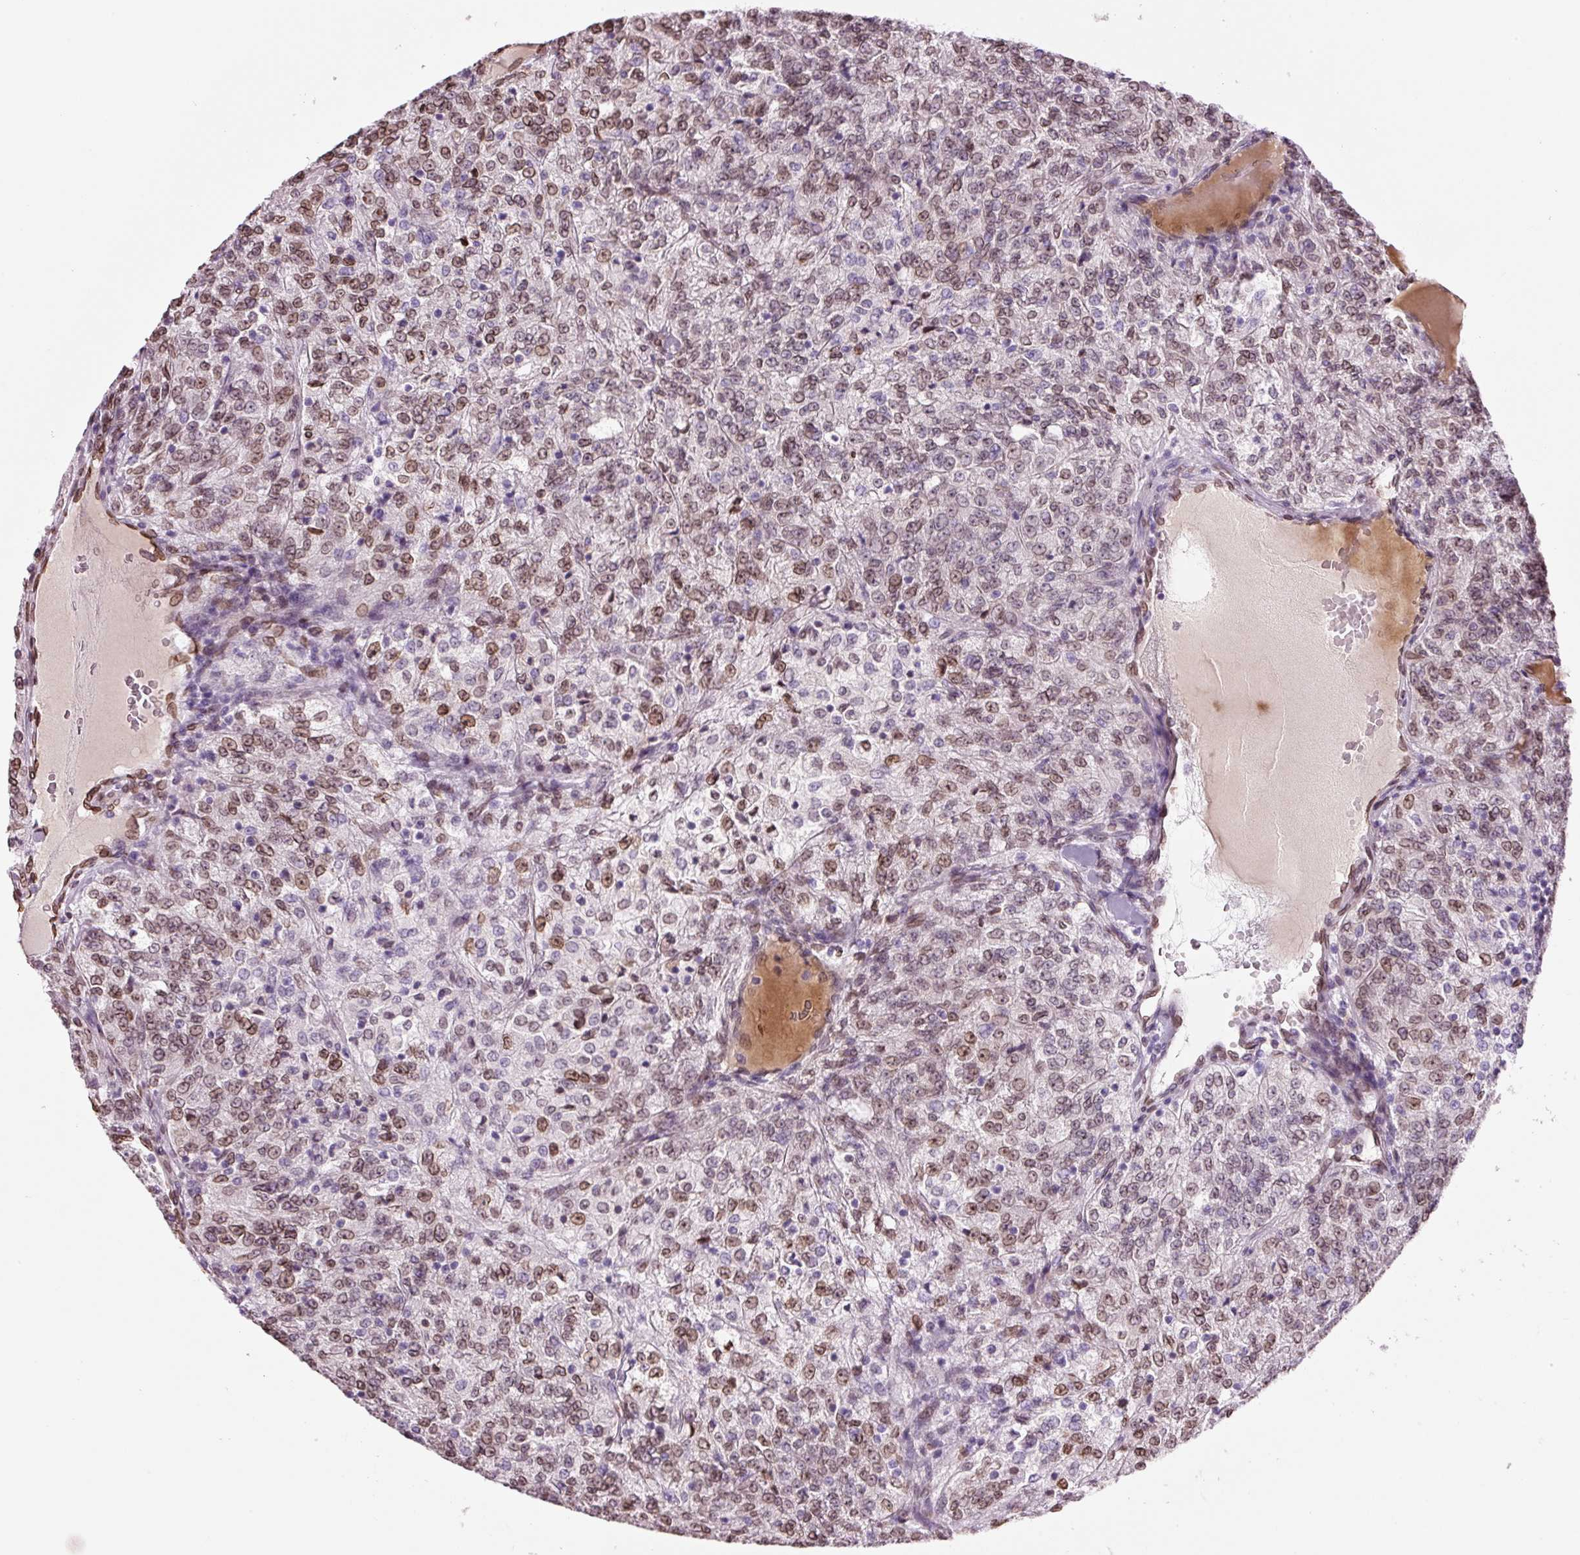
{"staining": {"intensity": "moderate", "quantity": "25%-75%", "location": "cytoplasmic/membranous,nuclear"}, "tissue": "renal cancer", "cell_type": "Tumor cells", "image_type": "cancer", "snomed": [{"axis": "morphology", "description": "Adenocarcinoma, NOS"}, {"axis": "topography", "description": "Kidney"}], "caption": "Adenocarcinoma (renal) stained with a protein marker exhibits moderate staining in tumor cells.", "gene": "ZNF224", "patient": {"sex": "female", "age": 63}}